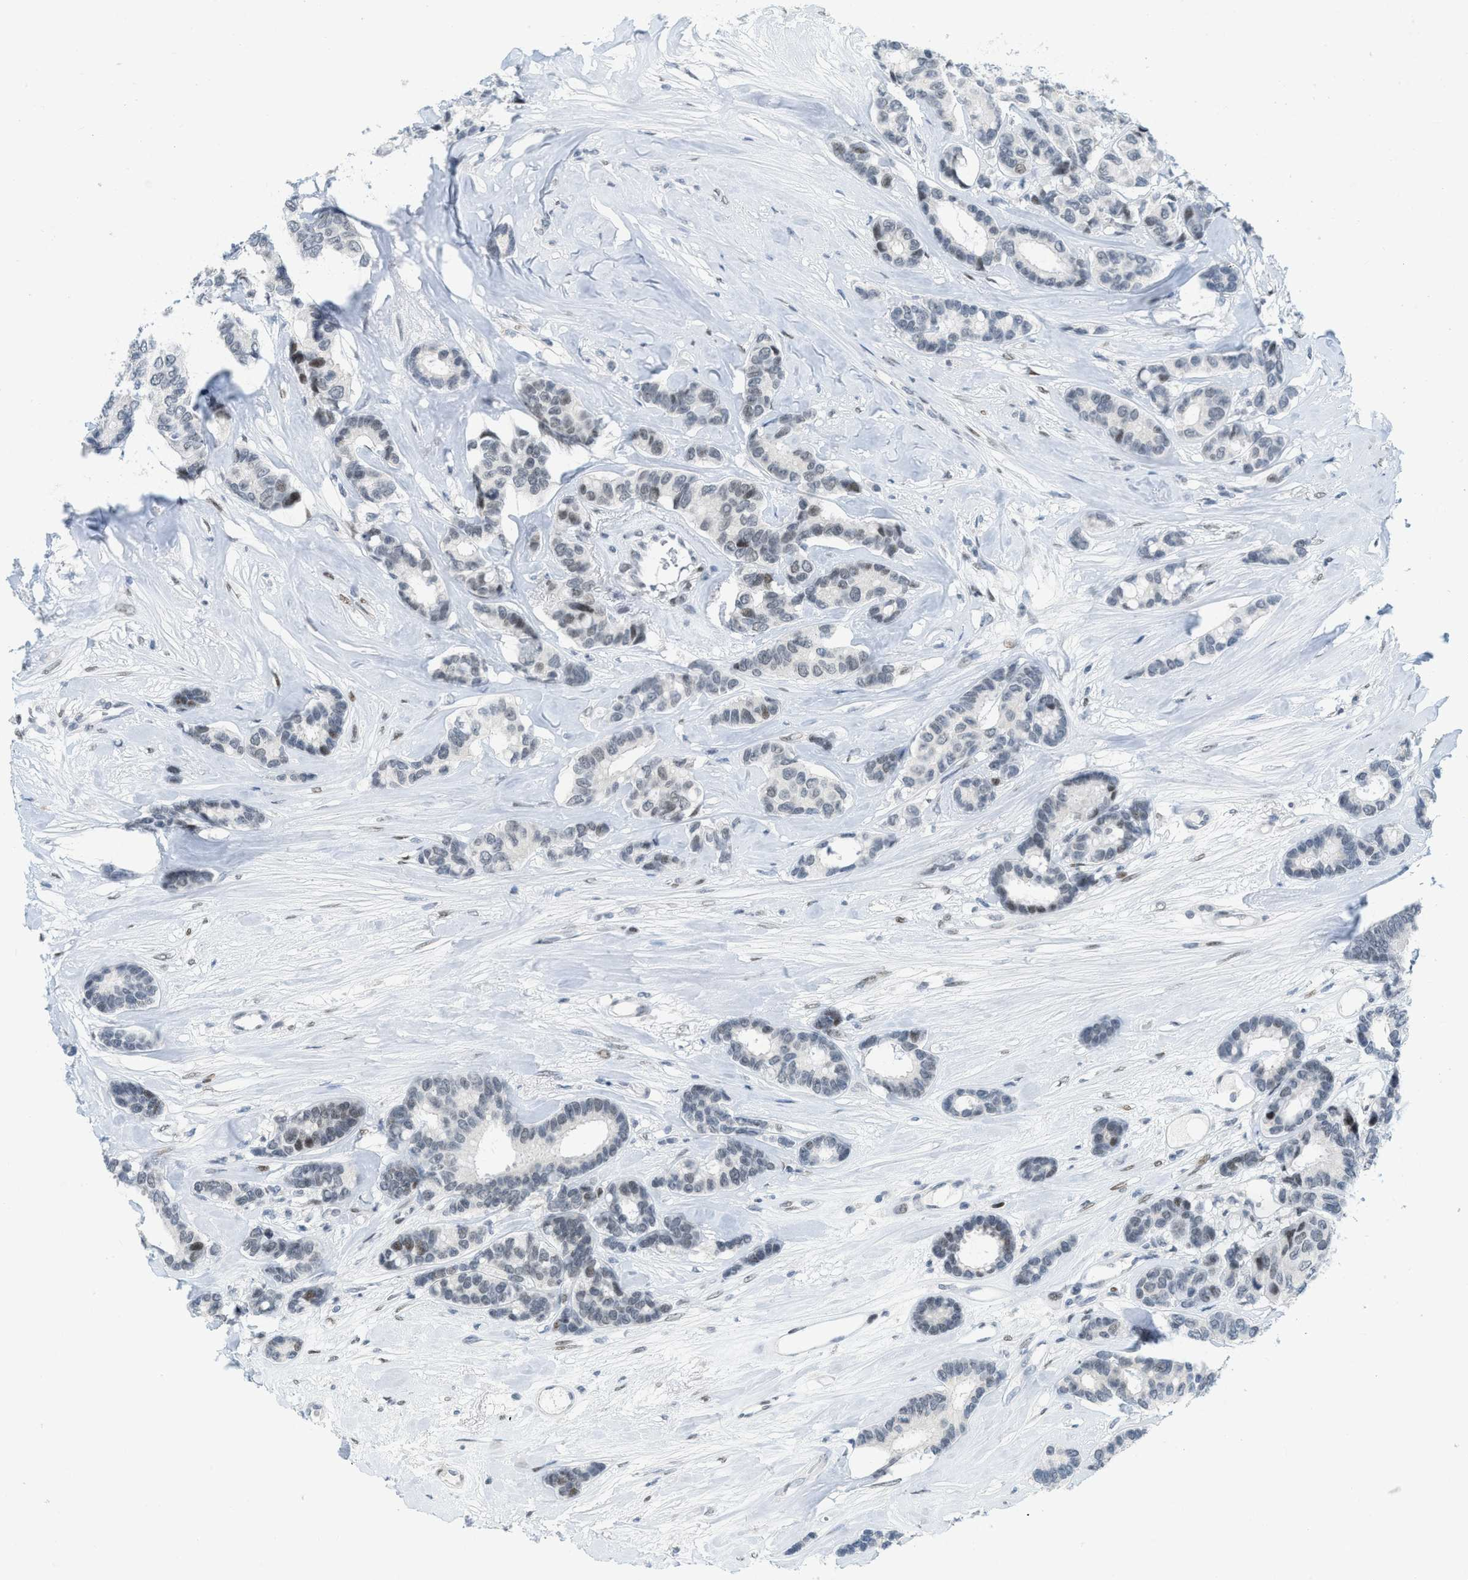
{"staining": {"intensity": "moderate", "quantity": "<25%", "location": "nuclear"}, "tissue": "breast cancer", "cell_type": "Tumor cells", "image_type": "cancer", "snomed": [{"axis": "morphology", "description": "Duct carcinoma"}, {"axis": "topography", "description": "Breast"}], "caption": "This photomicrograph displays immunohistochemistry staining of breast infiltrating ductal carcinoma, with low moderate nuclear expression in approximately <25% of tumor cells.", "gene": "PBX1", "patient": {"sex": "female", "age": 87}}